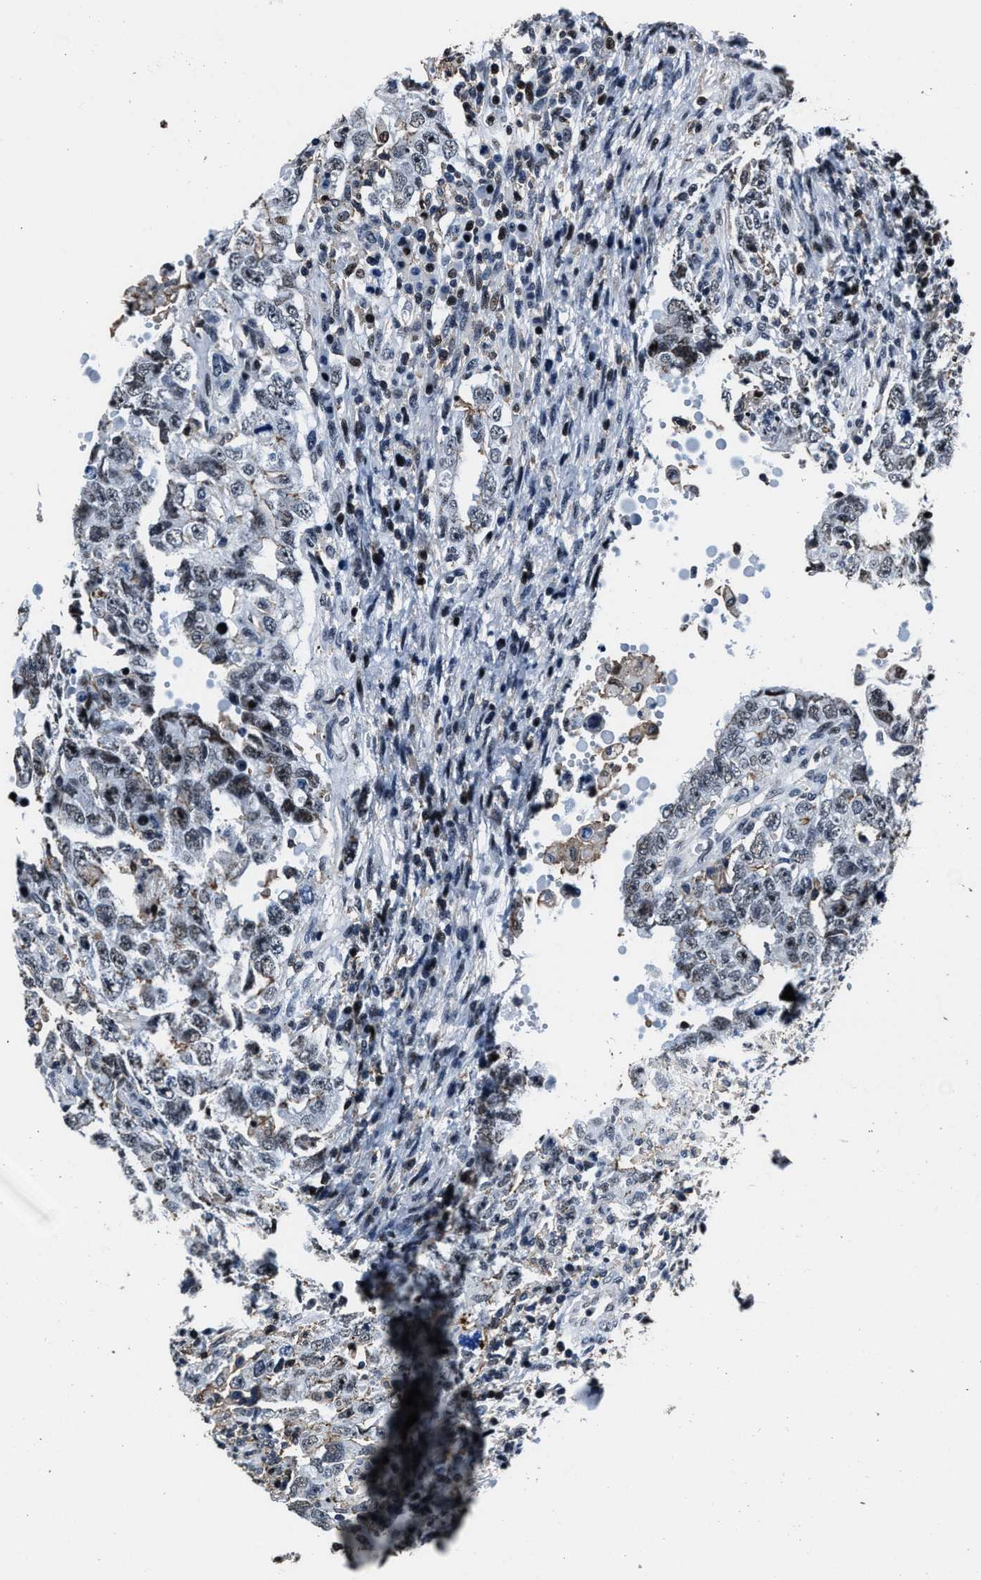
{"staining": {"intensity": "weak", "quantity": "<25%", "location": "nuclear"}, "tissue": "testis cancer", "cell_type": "Tumor cells", "image_type": "cancer", "snomed": [{"axis": "morphology", "description": "Carcinoma, Embryonal, NOS"}, {"axis": "topography", "description": "Testis"}], "caption": "Tumor cells are negative for brown protein staining in testis embryonal carcinoma.", "gene": "PPIE", "patient": {"sex": "male", "age": 26}}